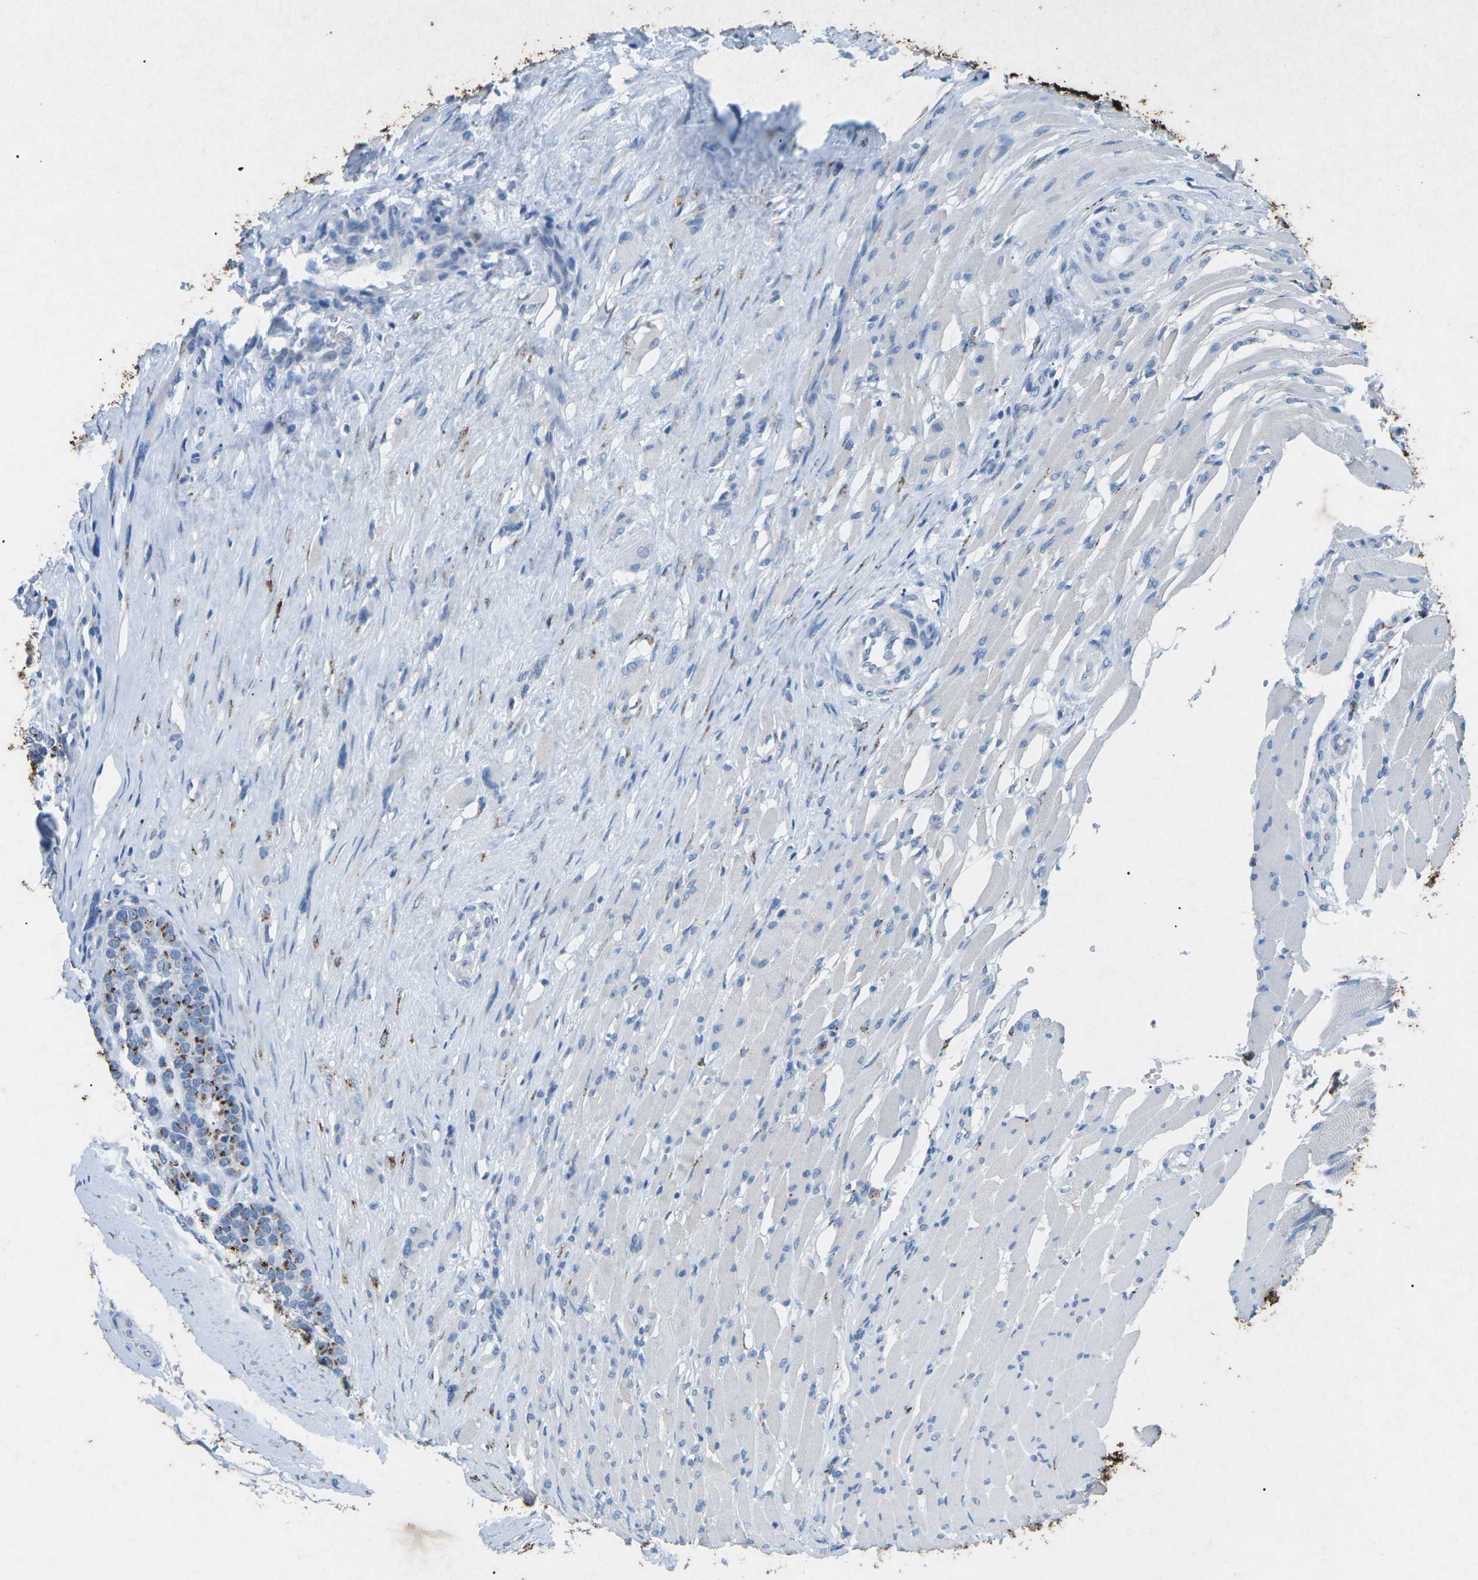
{"staining": {"intensity": "moderate", "quantity": "25%-75%", "location": "cytoplasmic/membranous"}, "tissue": "head and neck cancer", "cell_type": "Tumor cells", "image_type": "cancer", "snomed": [{"axis": "morphology", "description": "Adenocarcinoma, NOS"}, {"axis": "morphology", "description": "Adenoma, NOS"}, {"axis": "topography", "description": "Head-Neck"}], "caption": "Protein expression analysis of human head and neck adenoma reveals moderate cytoplasmic/membranous staining in about 25%-75% of tumor cells.", "gene": "CTAGE1", "patient": {"sex": "female", "age": 55}}